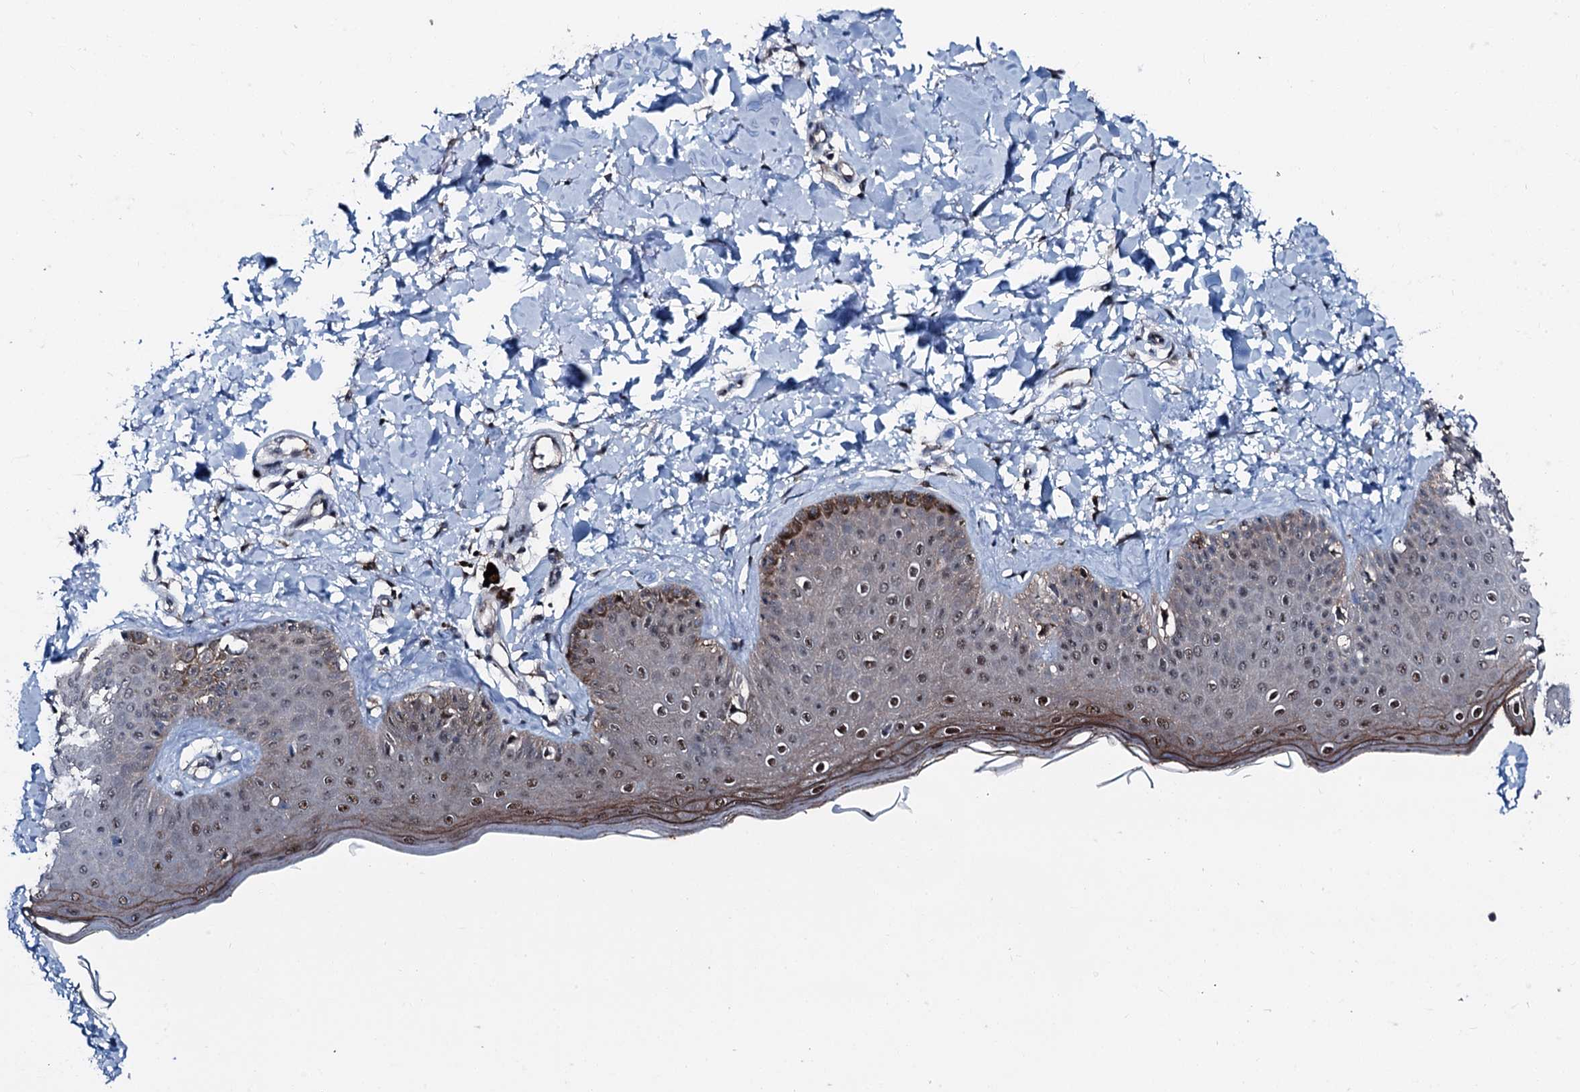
{"staining": {"intensity": "moderate", "quantity": ">75%", "location": "cytoplasmic/membranous,nuclear"}, "tissue": "skin", "cell_type": "Fibroblasts", "image_type": "normal", "snomed": [{"axis": "morphology", "description": "Normal tissue, NOS"}, {"axis": "topography", "description": "Skin"}], "caption": "Fibroblasts exhibit medium levels of moderate cytoplasmic/membranous,nuclear positivity in approximately >75% of cells in normal human skin. The staining was performed using DAB to visualize the protein expression in brown, while the nuclei were stained in blue with hematoxylin (Magnification: 20x).", "gene": "PSMD13", "patient": {"sex": "male", "age": 52}}